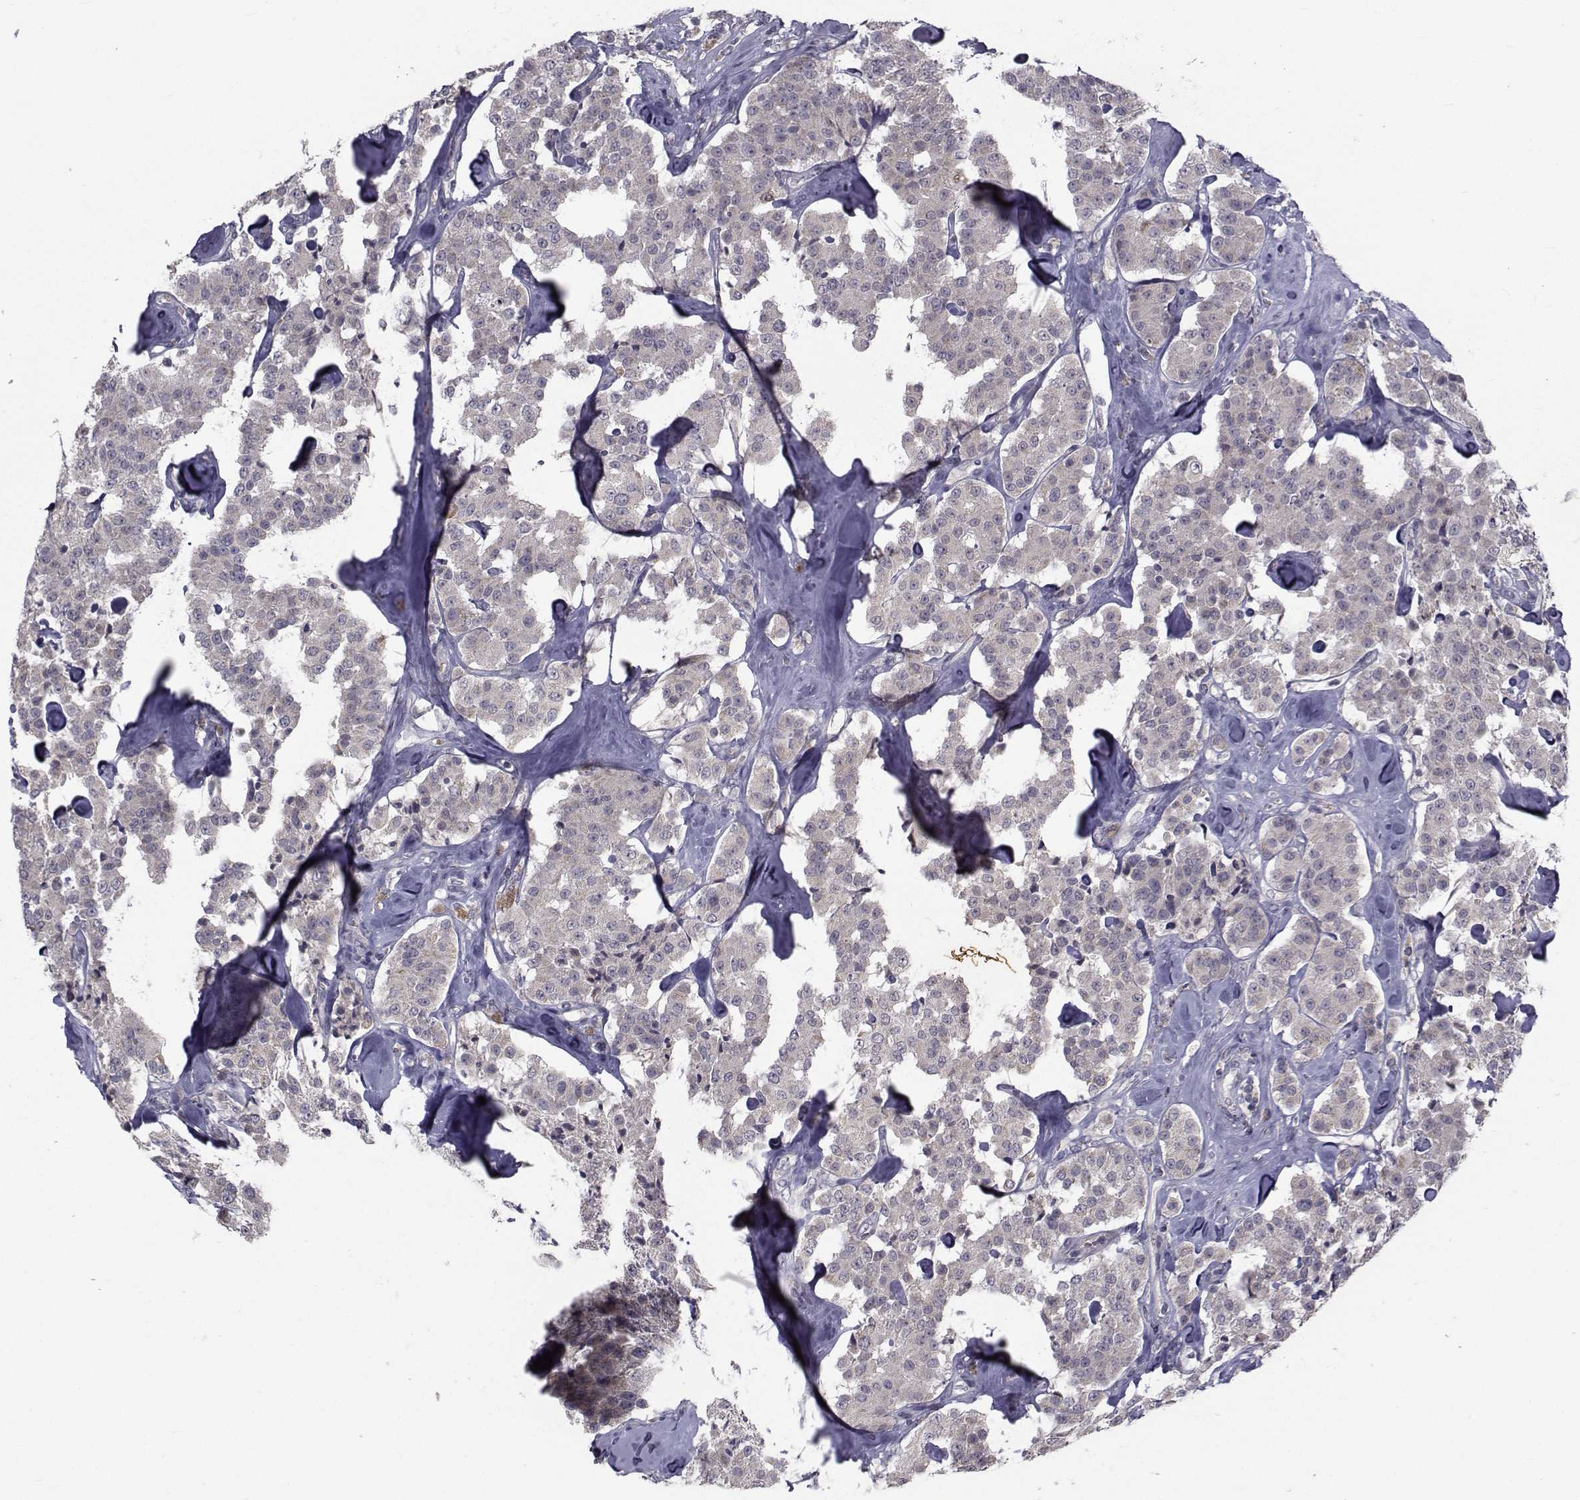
{"staining": {"intensity": "weak", "quantity": "<25%", "location": "cytoplasmic/membranous"}, "tissue": "carcinoid", "cell_type": "Tumor cells", "image_type": "cancer", "snomed": [{"axis": "morphology", "description": "Carcinoid, malignant, NOS"}, {"axis": "topography", "description": "Pancreas"}], "caption": "Tumor cells are negative for protein expression in human carcinoid (malignant).", "gene": "FDXR", "patient": {"sex": "male", "age": 41}}